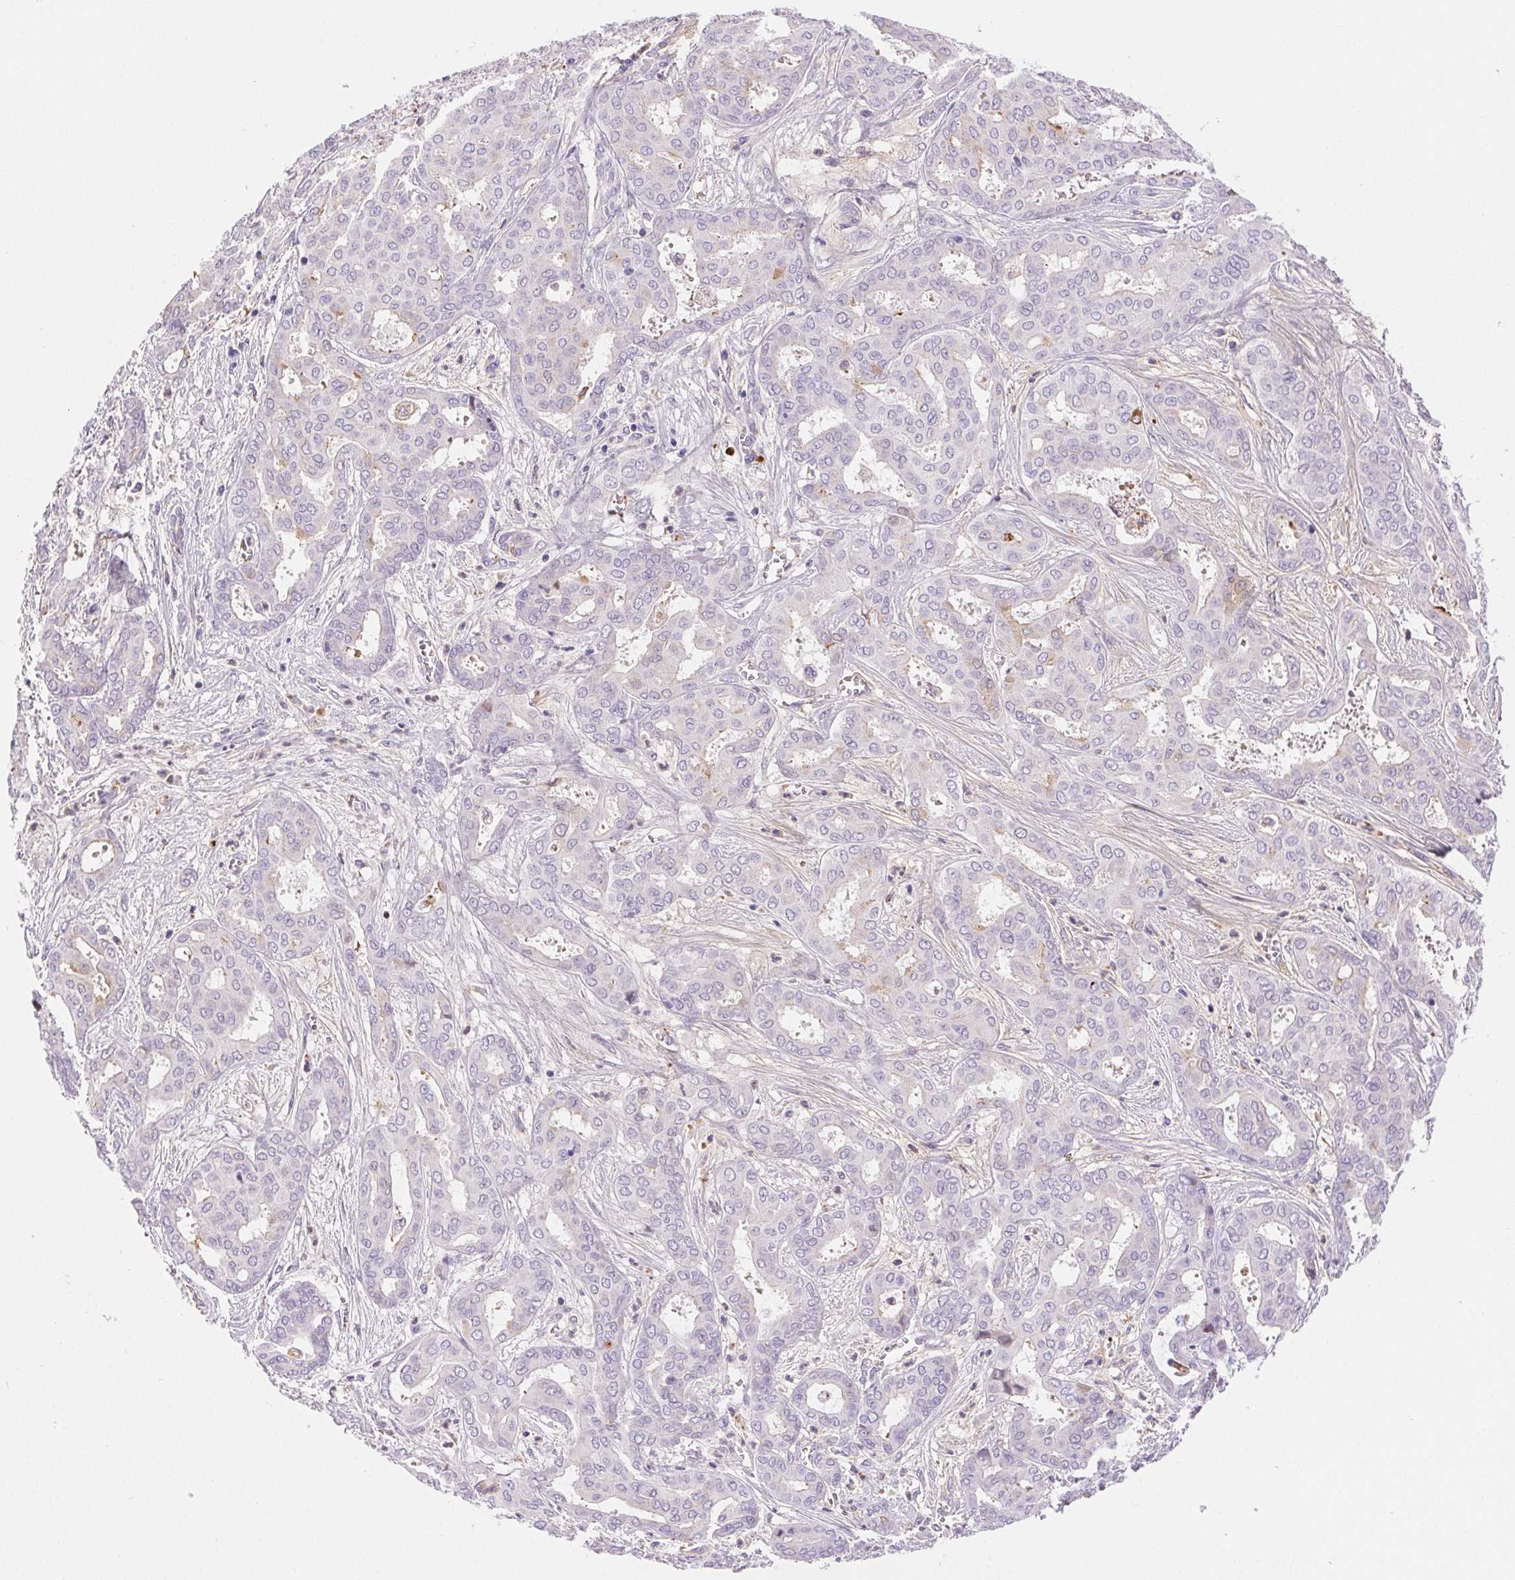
{"staining": {"intensity": "moderate", "quantity": "<25%", "location": "cytoplasmic/membranous"}, "tissue": "liver cancer", "cell_type": "Tumor cells", "image_type": "cancer", "snomed": [{"axis": "morphology", "description": "Cholangiocarcinoma"}, {"axis": "topography", "description": "Liver"}], "caption": "This photomicrograph exhibits immunohistochemistry (IHC) staining of human liver cancer (cholangiocarcinoma), with low moderate cytoplasmic/membranous positivity in about <25% of tumor cells.", "gene": "FGA", "patient": {"sex": "female", "age": 64}}